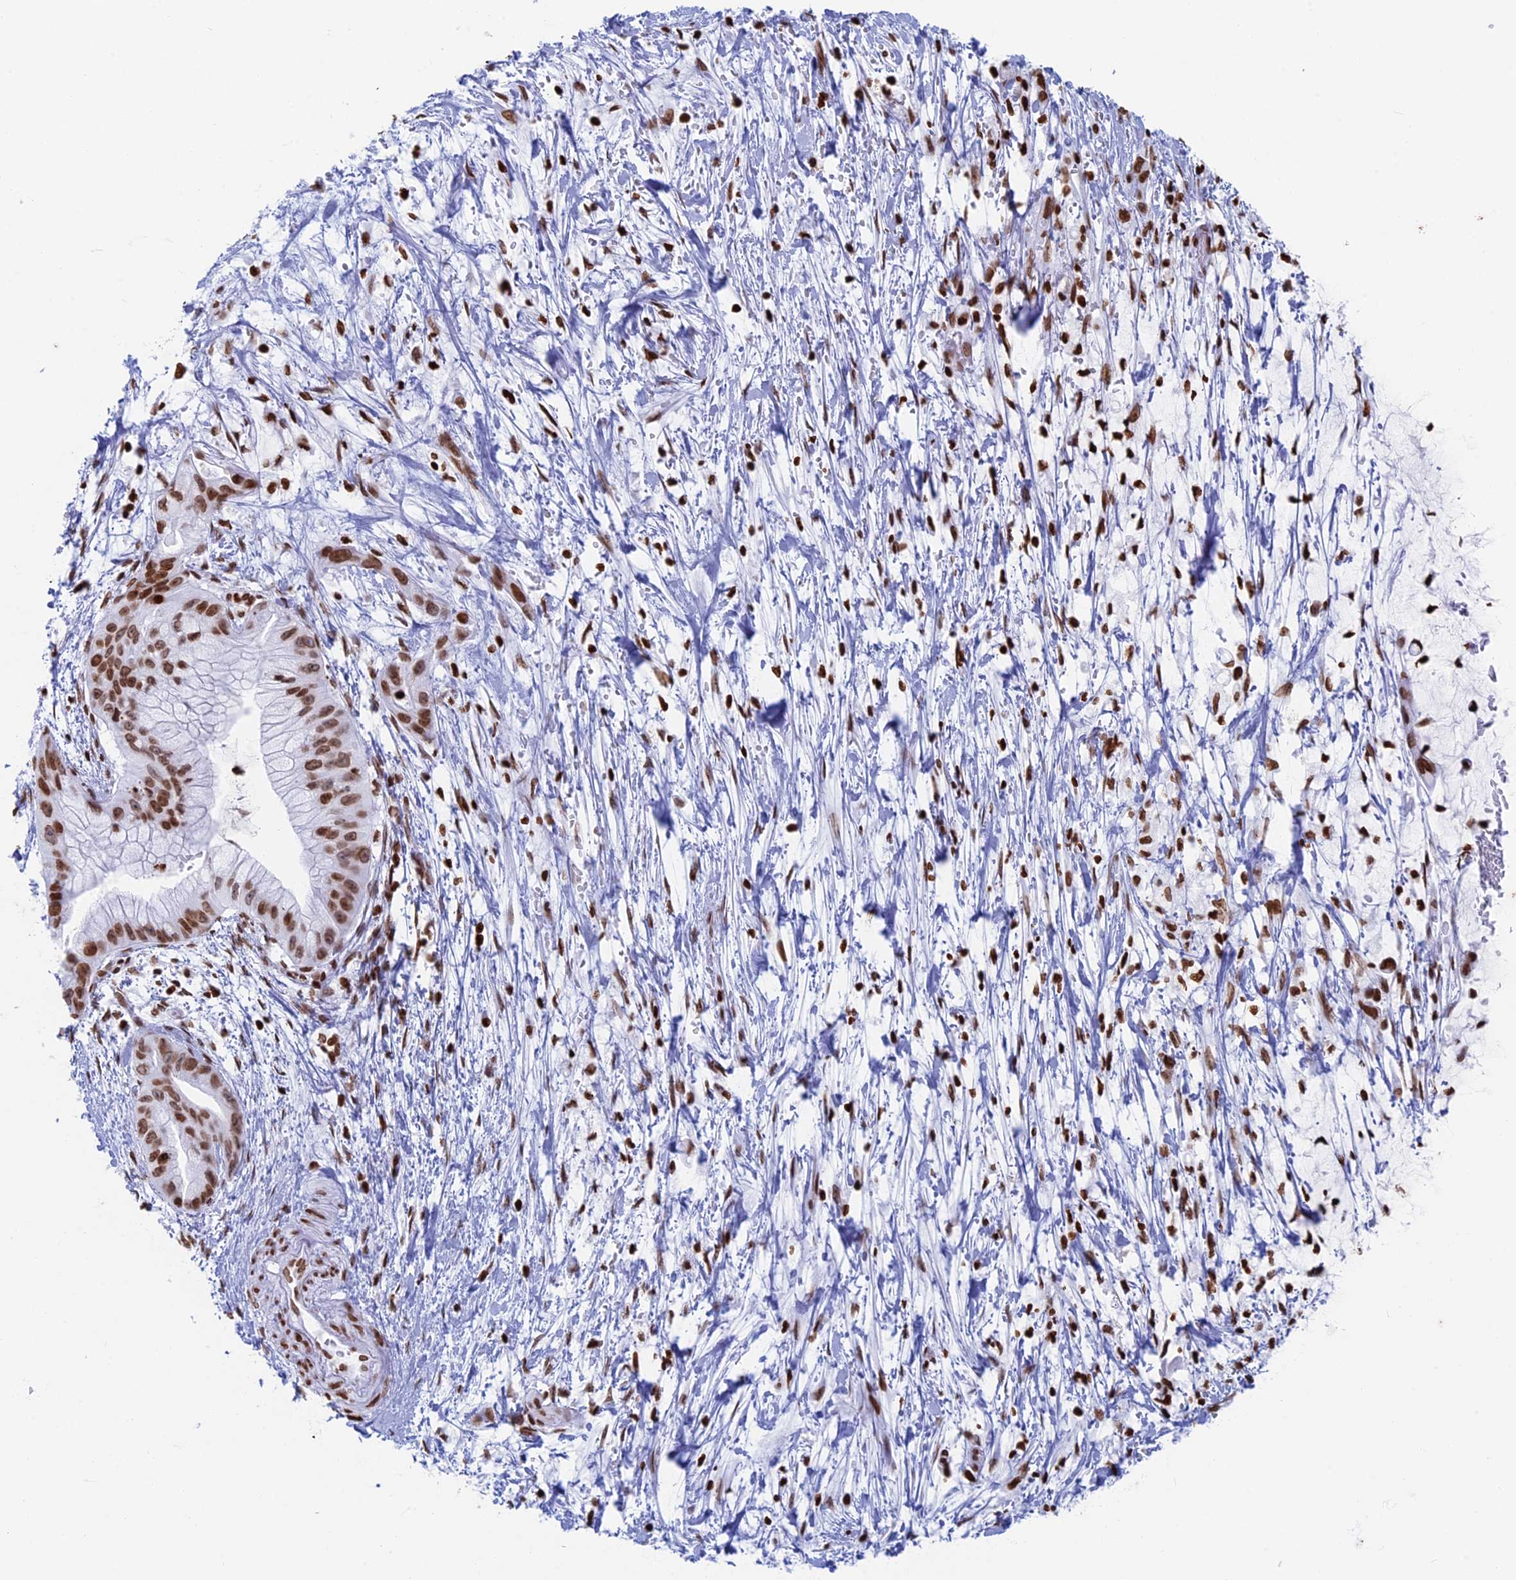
{"staining": {"intensity": "moderate", "quantity": ">75%", "location": "nuclear"}, "tissue": "pancreatic cancer", "cell_type": "Tumor cells", "image_type": "cancer", "snomed": [{"axis": "morphology", "description": "Adenocarcinoma, NOS"}, {"axis": "topography", "description": "Pancreas"}], "caption": "Tumor cells reveal moderate nuclear positivity in approximately >75% of cells in pancreatic cancer. Ihc stains the protein in brown and the nuclei are stained blue.", "gene": "APOBEC3A", "patient": {"sex": "male", "age": 48}}